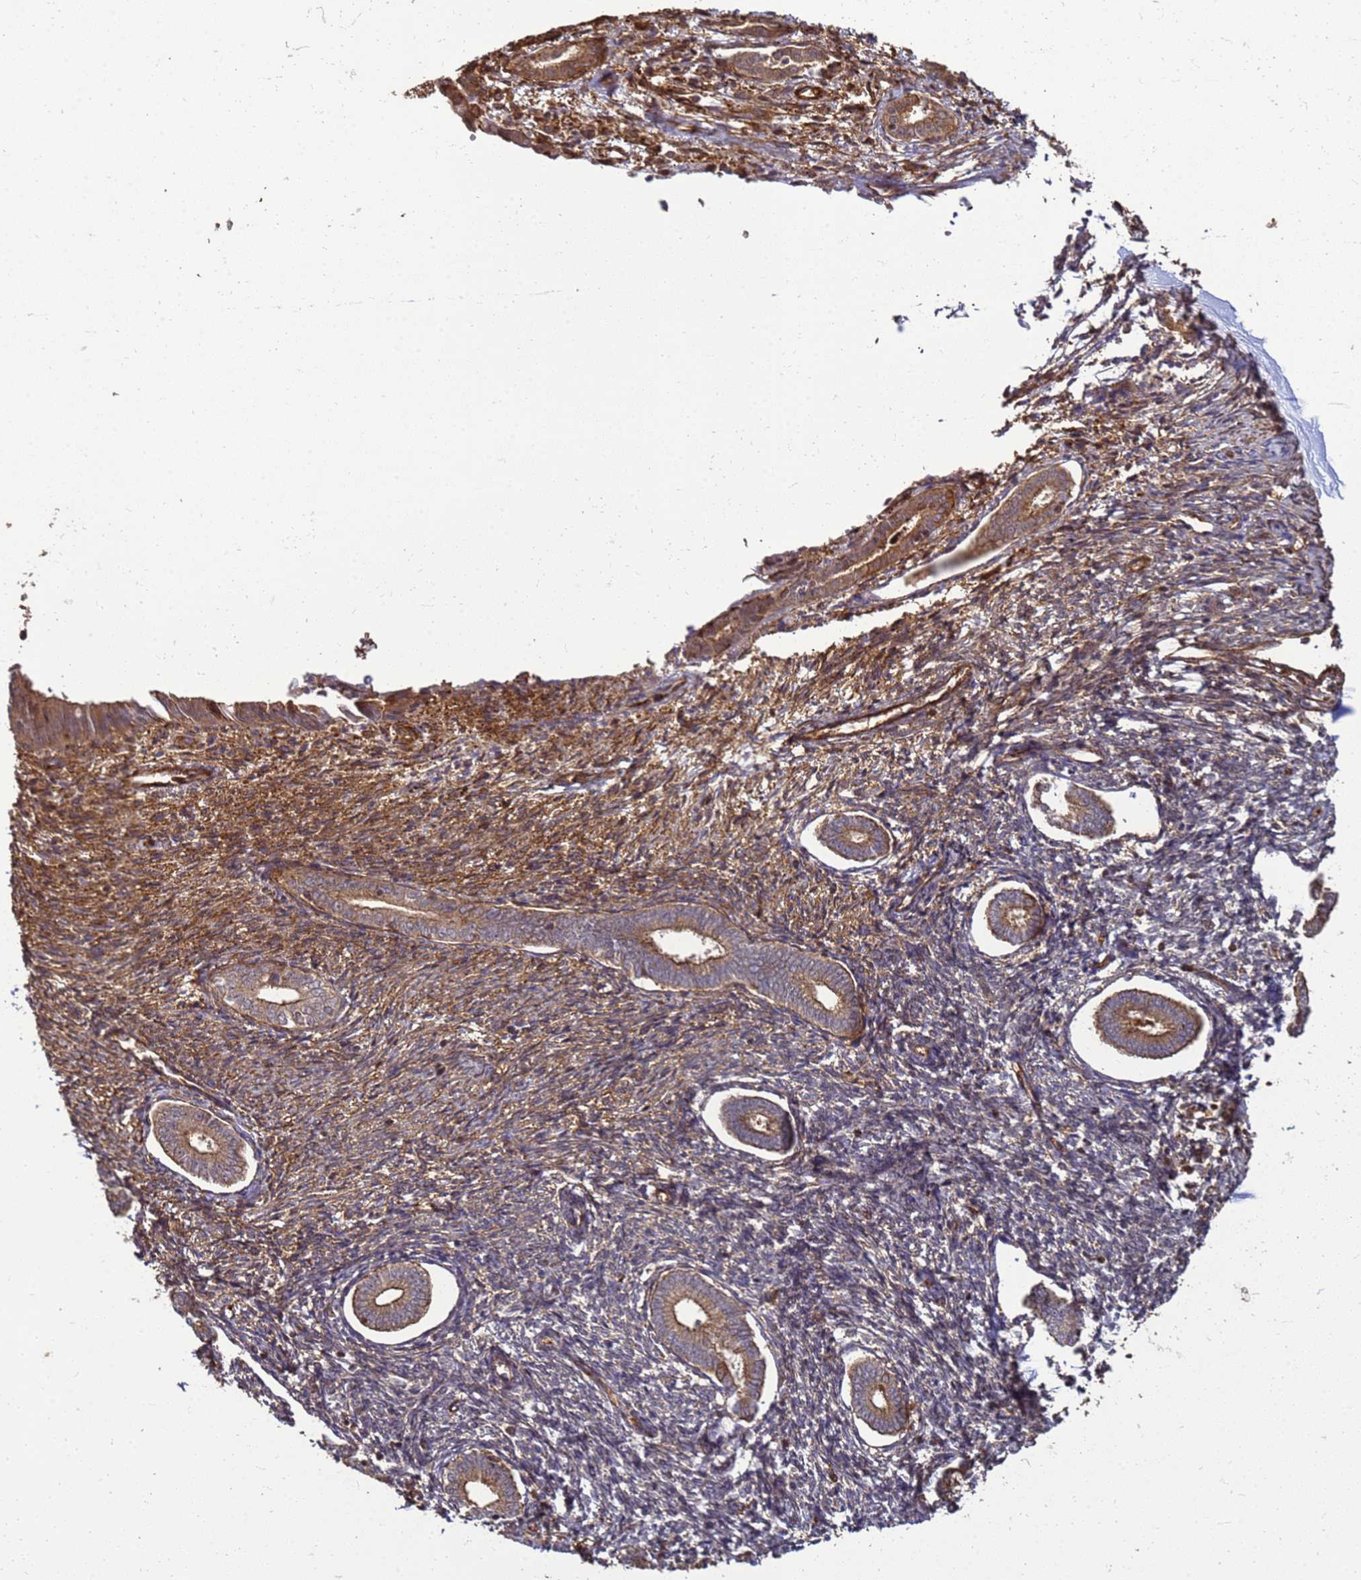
{"staining": {"intensity": "moderate", "quantity": ">75%", "location": "cytoplasmic/membranous"}, "tissue": "endometrium", "cell_type": "Cells in endometrial stroma", "image_type": "normal", "snomed": [{"axis": "morphology", "description": "Normal tissue, NOS"}, {"axis": "topography", "description": "Endometrium"}], "caption": "Immunohistochemical staining of normal endometrium exhibits medium levels of moderate cytoplasmic/membranous positivity in approximately >75% of cells in endometrial stroma.", "gene": "CNOT1", "patient": {"sex": "female", "age": 56}}